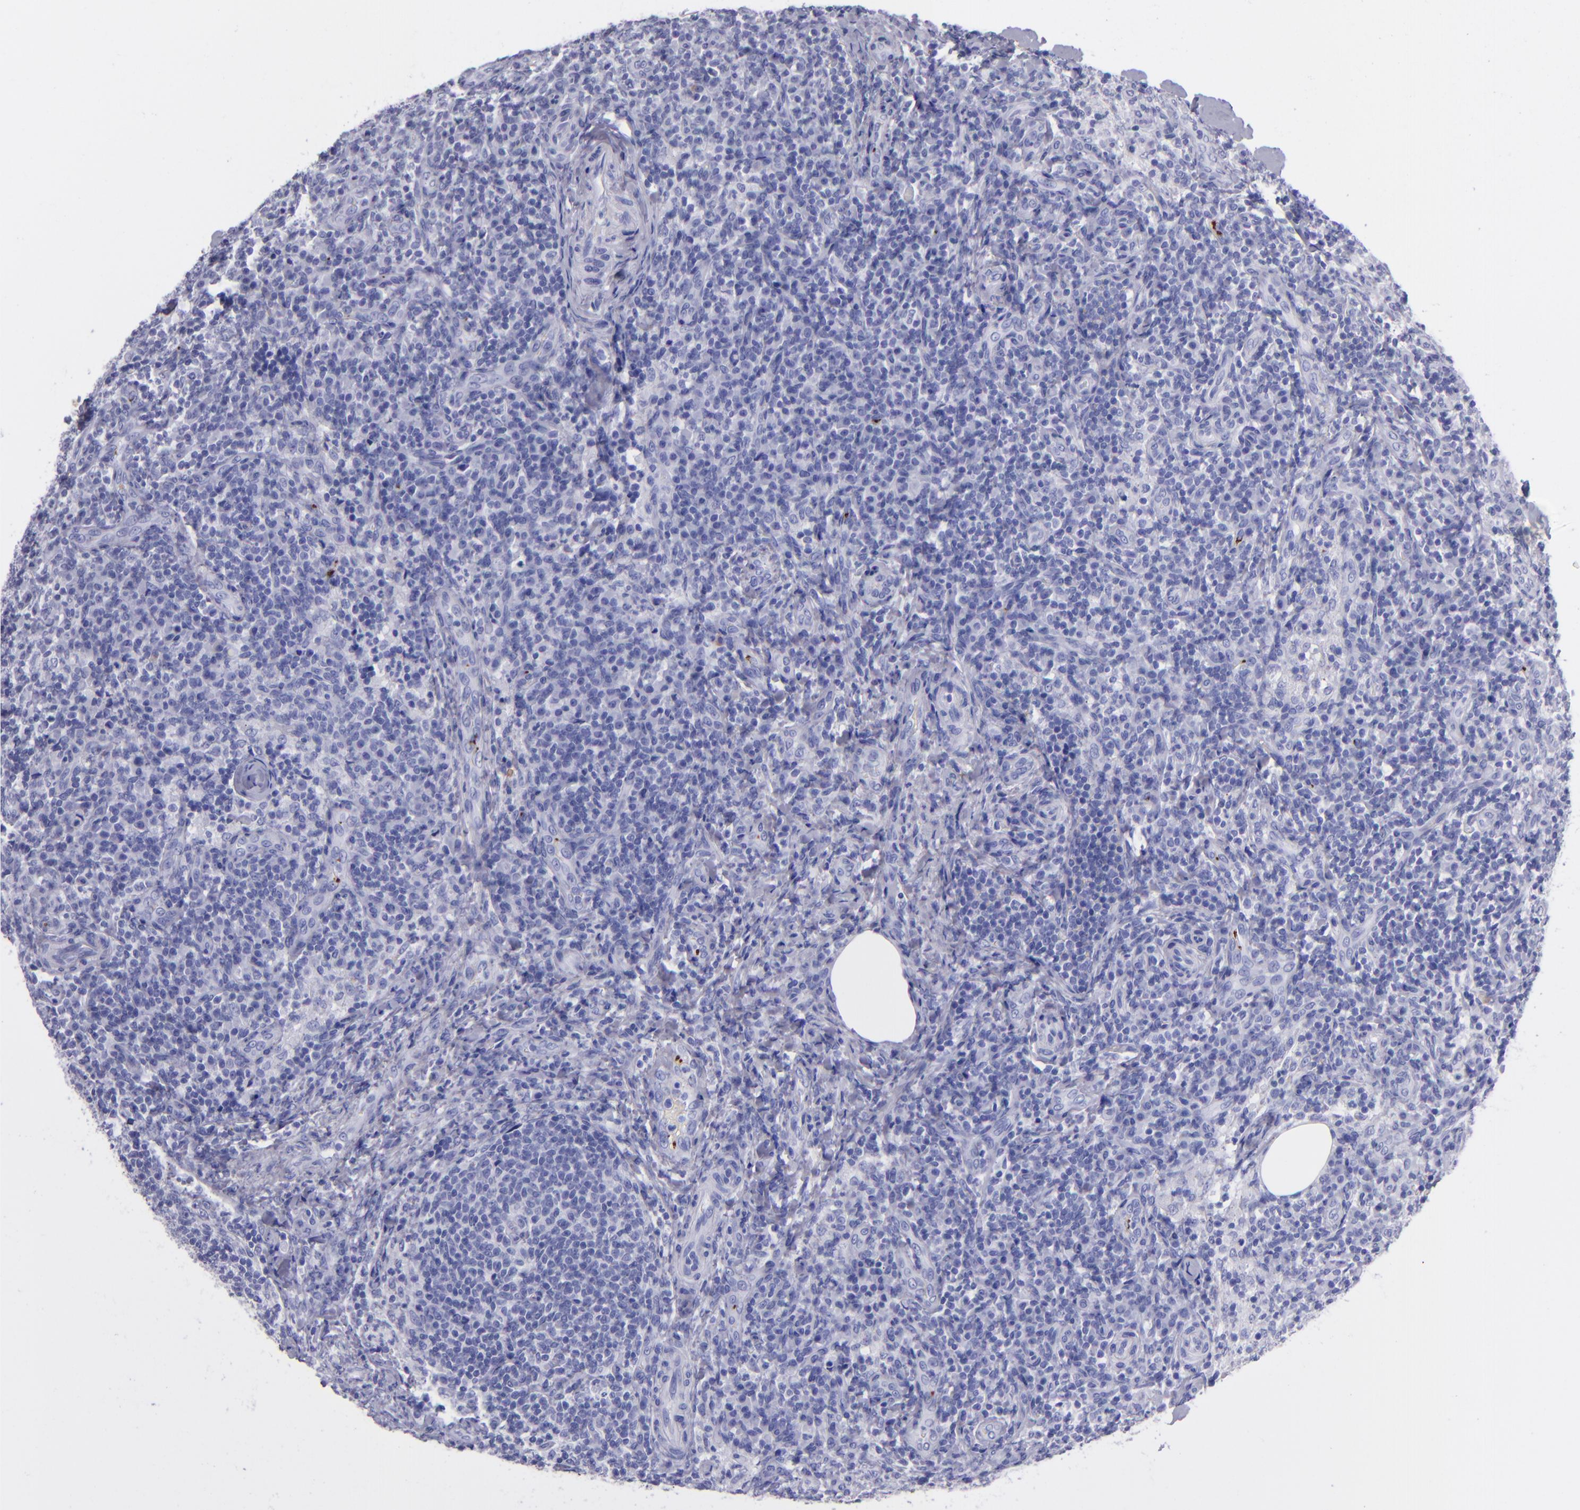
{"staining": {"intensity": "negative", "quantity": "none", "location": "none"}, "tissue": "lymph node", "cell_type": "Germinal center cells", "image_type": "normal", "snomed": [{"axis": "morphology", "description": "Normal tissue, NOS"}, {"axis": "morphology", "description": "Inflammation, NOS"}, {"axis": "topography", "description": "Lymph node"}], "caption": "The IHC photomicrograph has no significant staining in germinal center cells of lymph node.", "gene": "EFCAB13", "patient": {"sex": "male", "age": 46}}